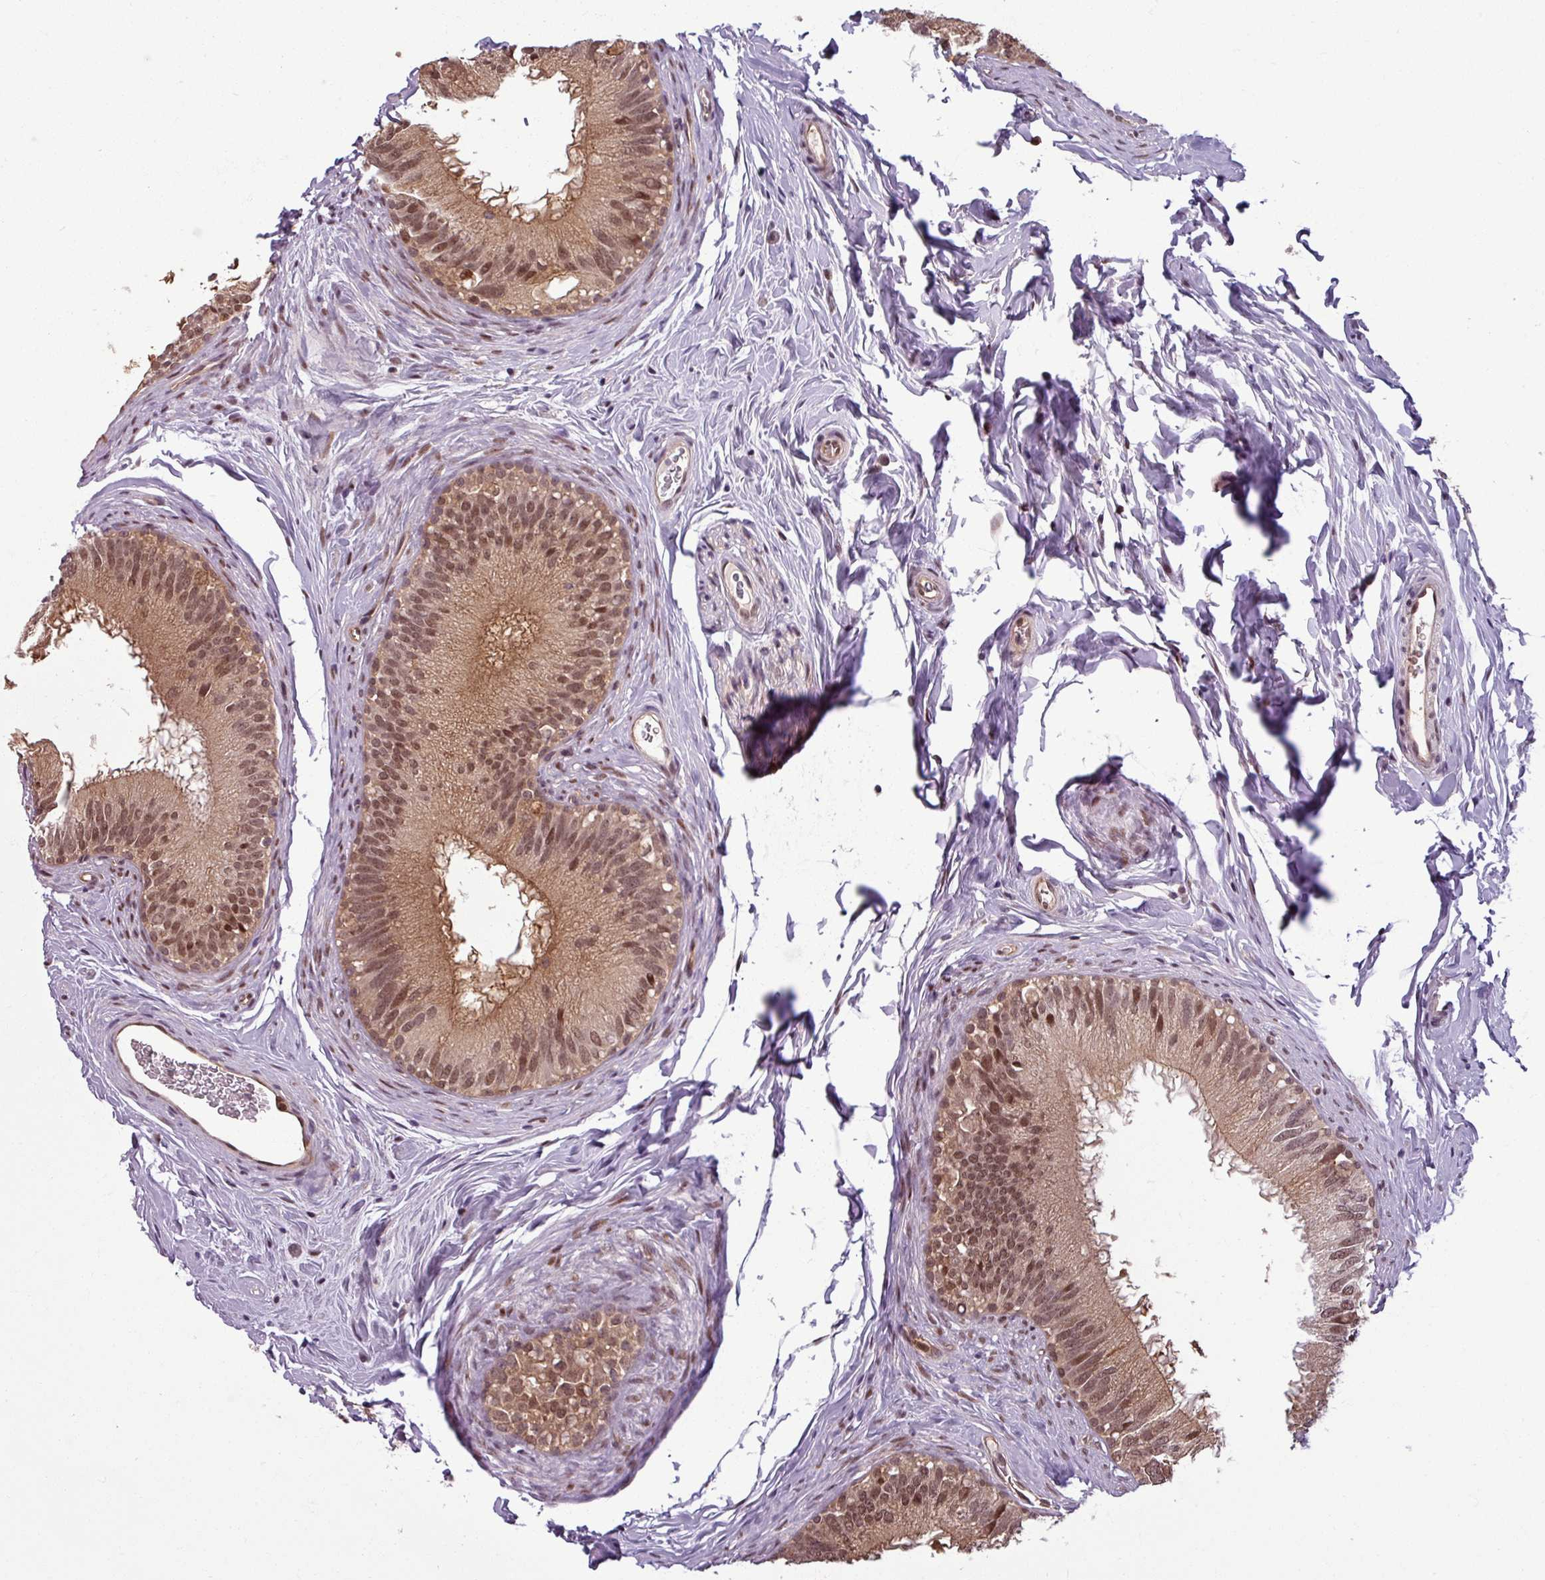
{"staining": {"intensity": "moderate", "quantity": ">75%", "location": "cytoplasmic/membranous,nuclear"}, "tissue": "epididymis", "cell_type": "Glandular cells", "image_type": "normal", "snomed": [{"axis": "morphology", "description": "Normal tissue, NOS"}, {"axis": "topography", "description": "Epididymis"}], "caption": "Approximately >75% of glandular cells in normal epididymis exhibit moderate cytoplasmic/membranous,nuclear protein expression as visualized by brown immunohistochemical staining.", "gene": "KCTD11", "patient": {"sex": "male", "age": 38}}